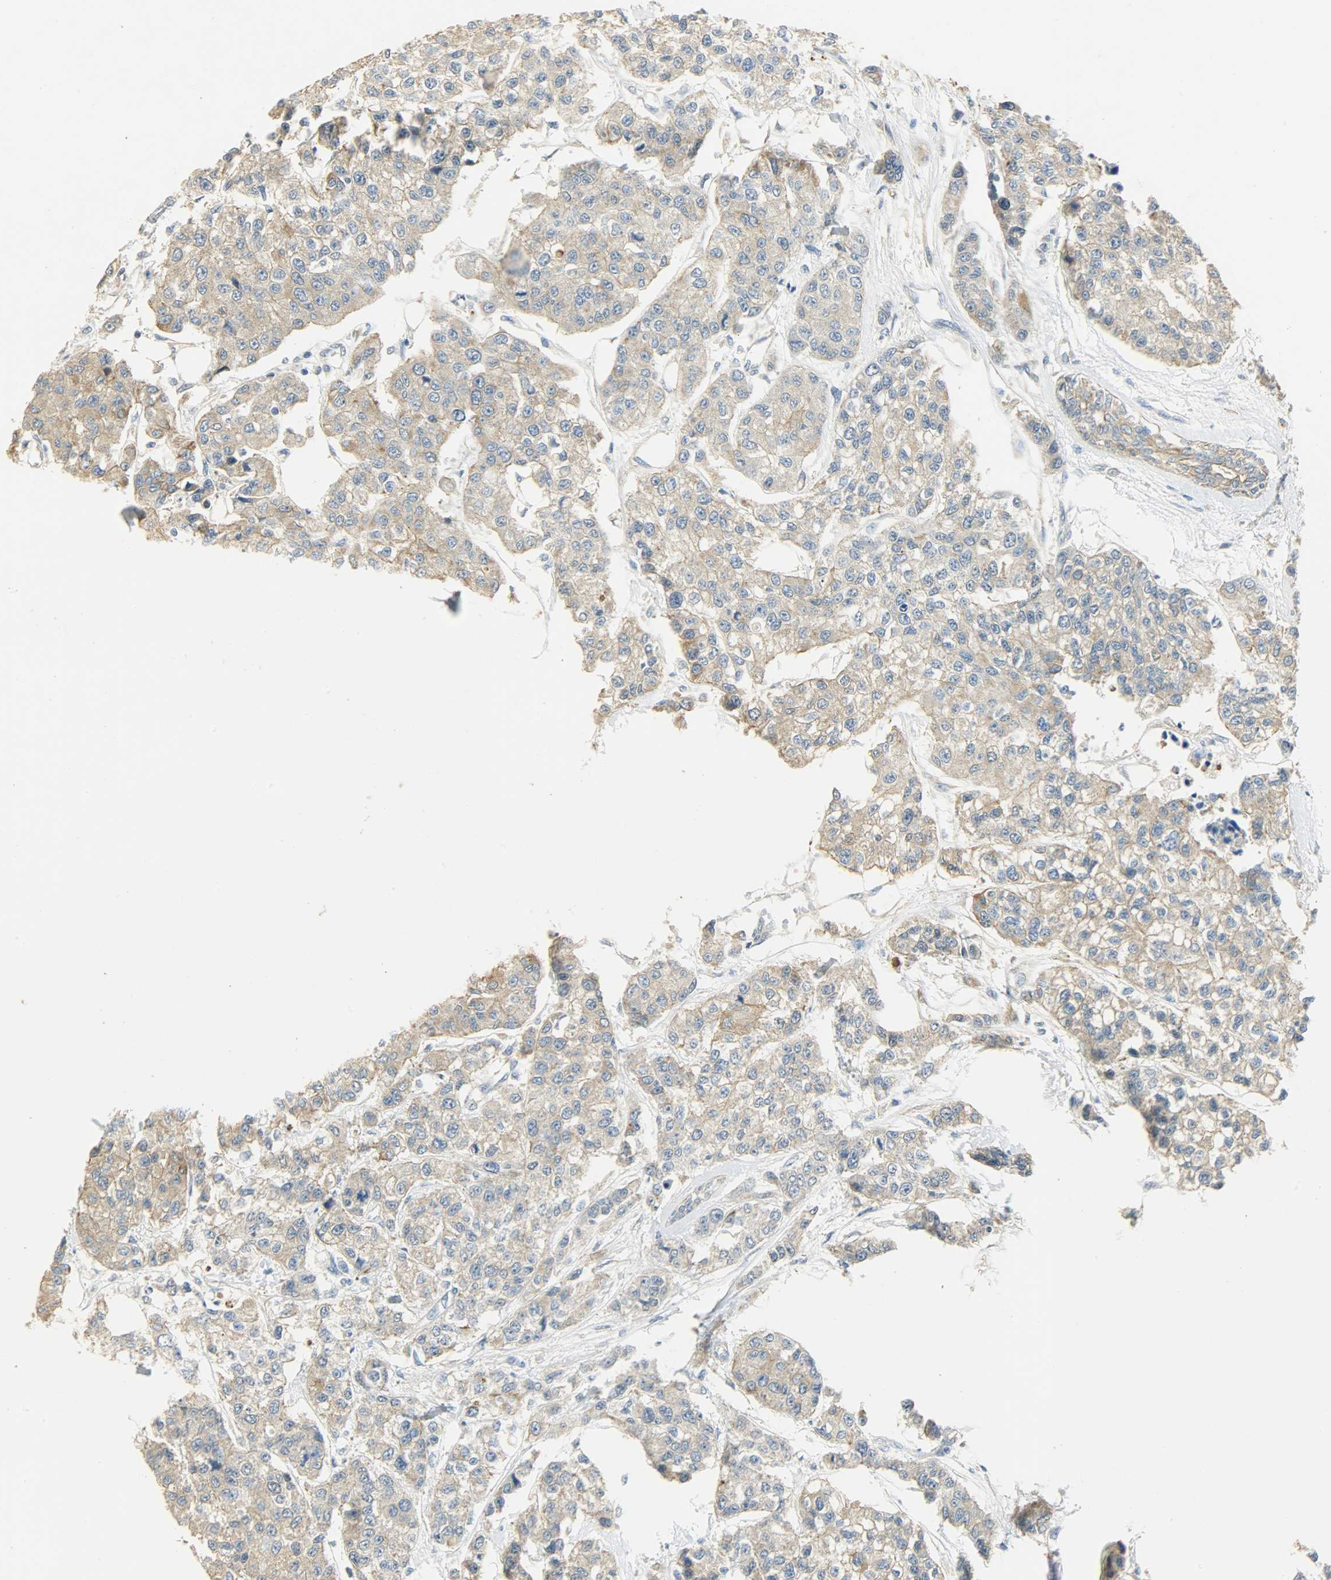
{"staining": {"intensity": "moderate", "quantity": ">75%", "location": "cytoplasmic/membranous"}, "tissue": "breast cancer", "cell_type": "Tumor cells", "image_type": "cancer", "snomed": [{"axis": "morphology", "description": "Duct carcinoma"}, {"axis": "topography", "description": "Breast"}], "caption": "Protein staining by IHC shows moderate cytoplasmic/membranous positivity in about >75% of tumor cells in invasive ductal carcinoma (breast). The protein is shown in brown color, while the nuclei are stained blue.", "gene": "USP13", "patient": {"sex": "female", "age": 51}}